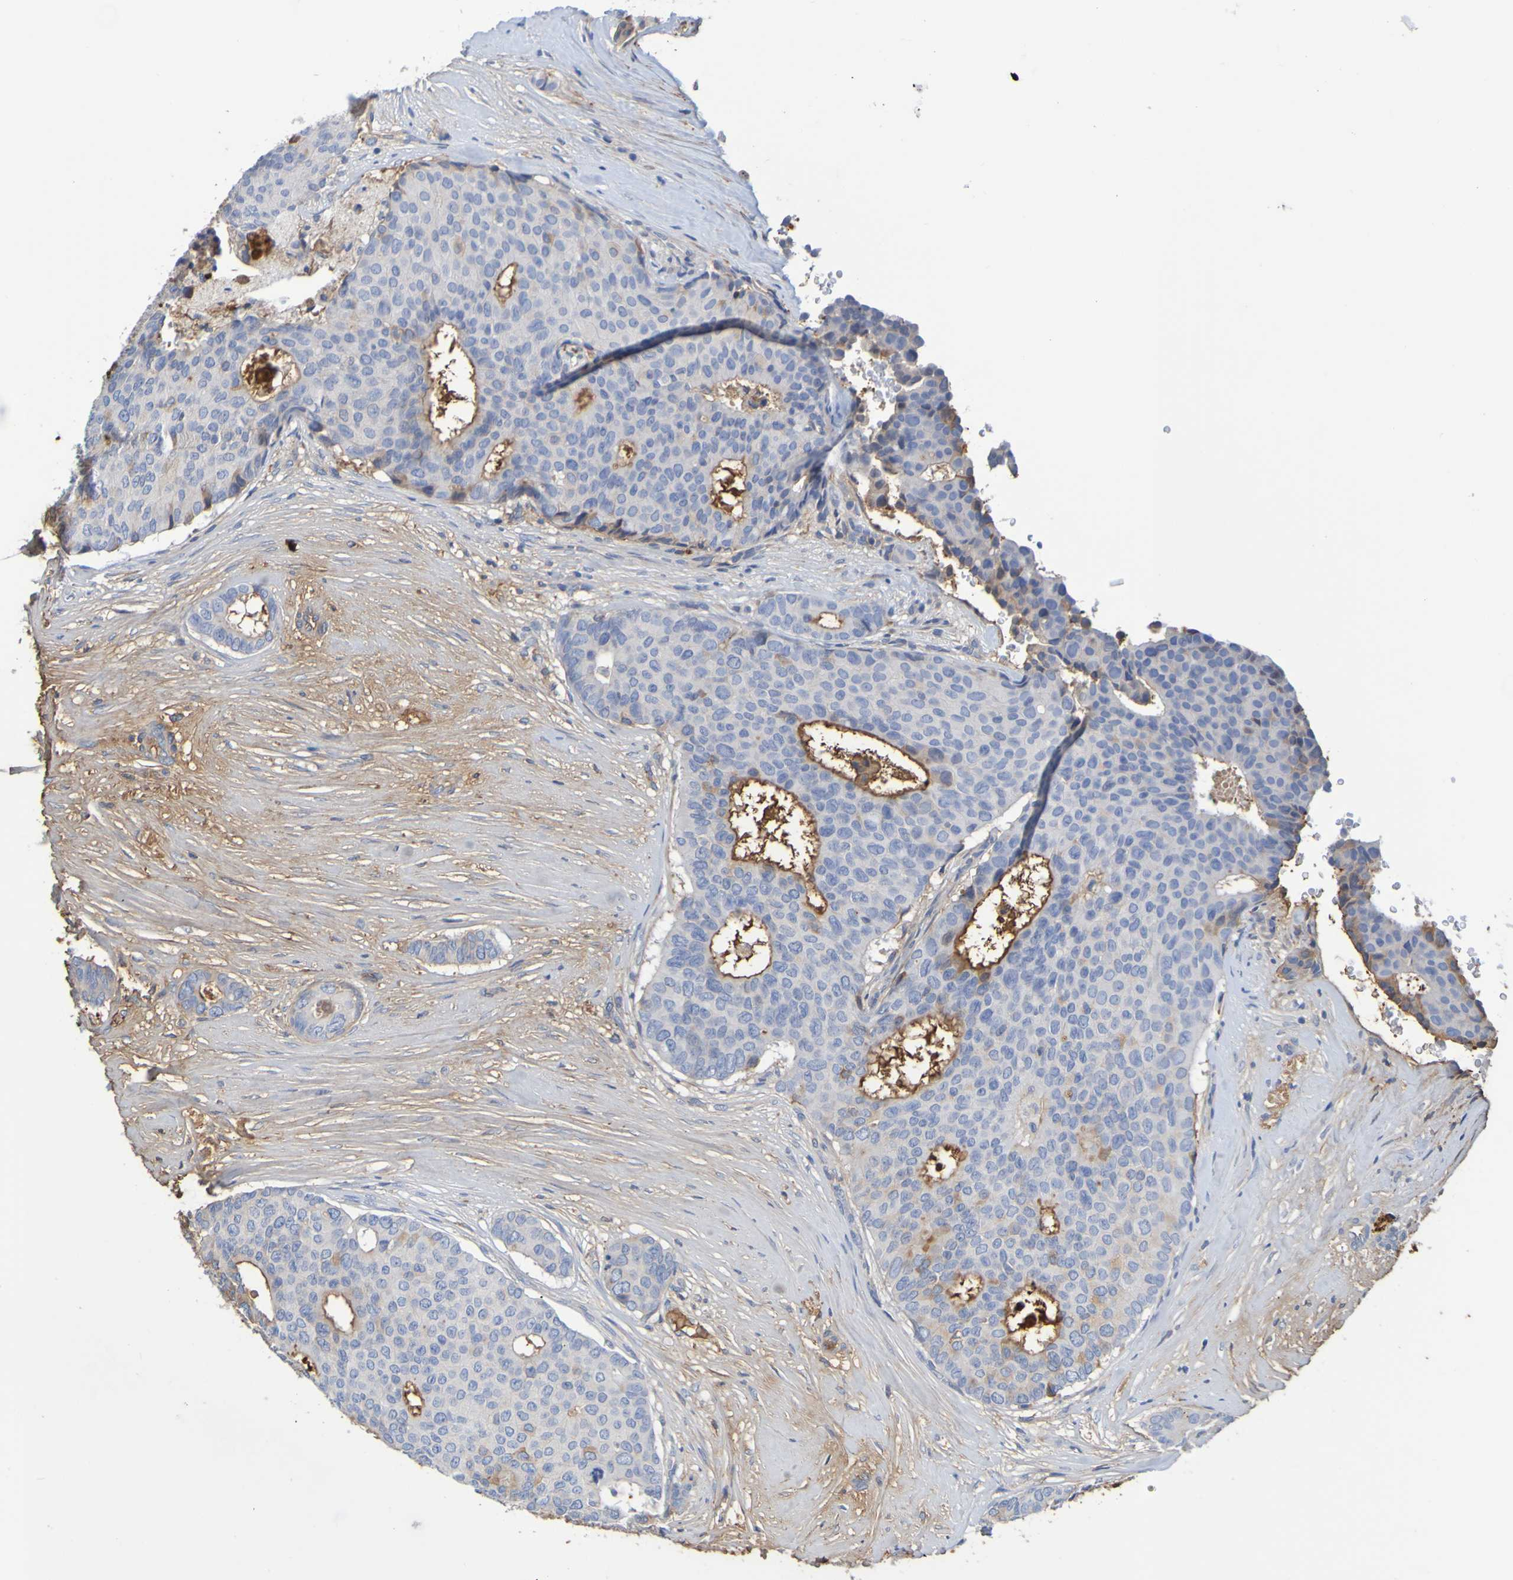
{"staining": {"intensity": "negative", "quantity": "none", "location": "none"}, "tissue": "breast cancer", "cell_type": "Tumor cells", "image_type": "cancer", "snomed": [{"axis": "morphology", "description": "Duct carcinoma"}, {"axis": "topography", "description": "Breast"}], "caption": "Tumor cells show no significant staining in breast cancer (infiltrating ductal carcinoma).", "gene": "GAB3", "patient": {"sex": "female", "age": 75}}